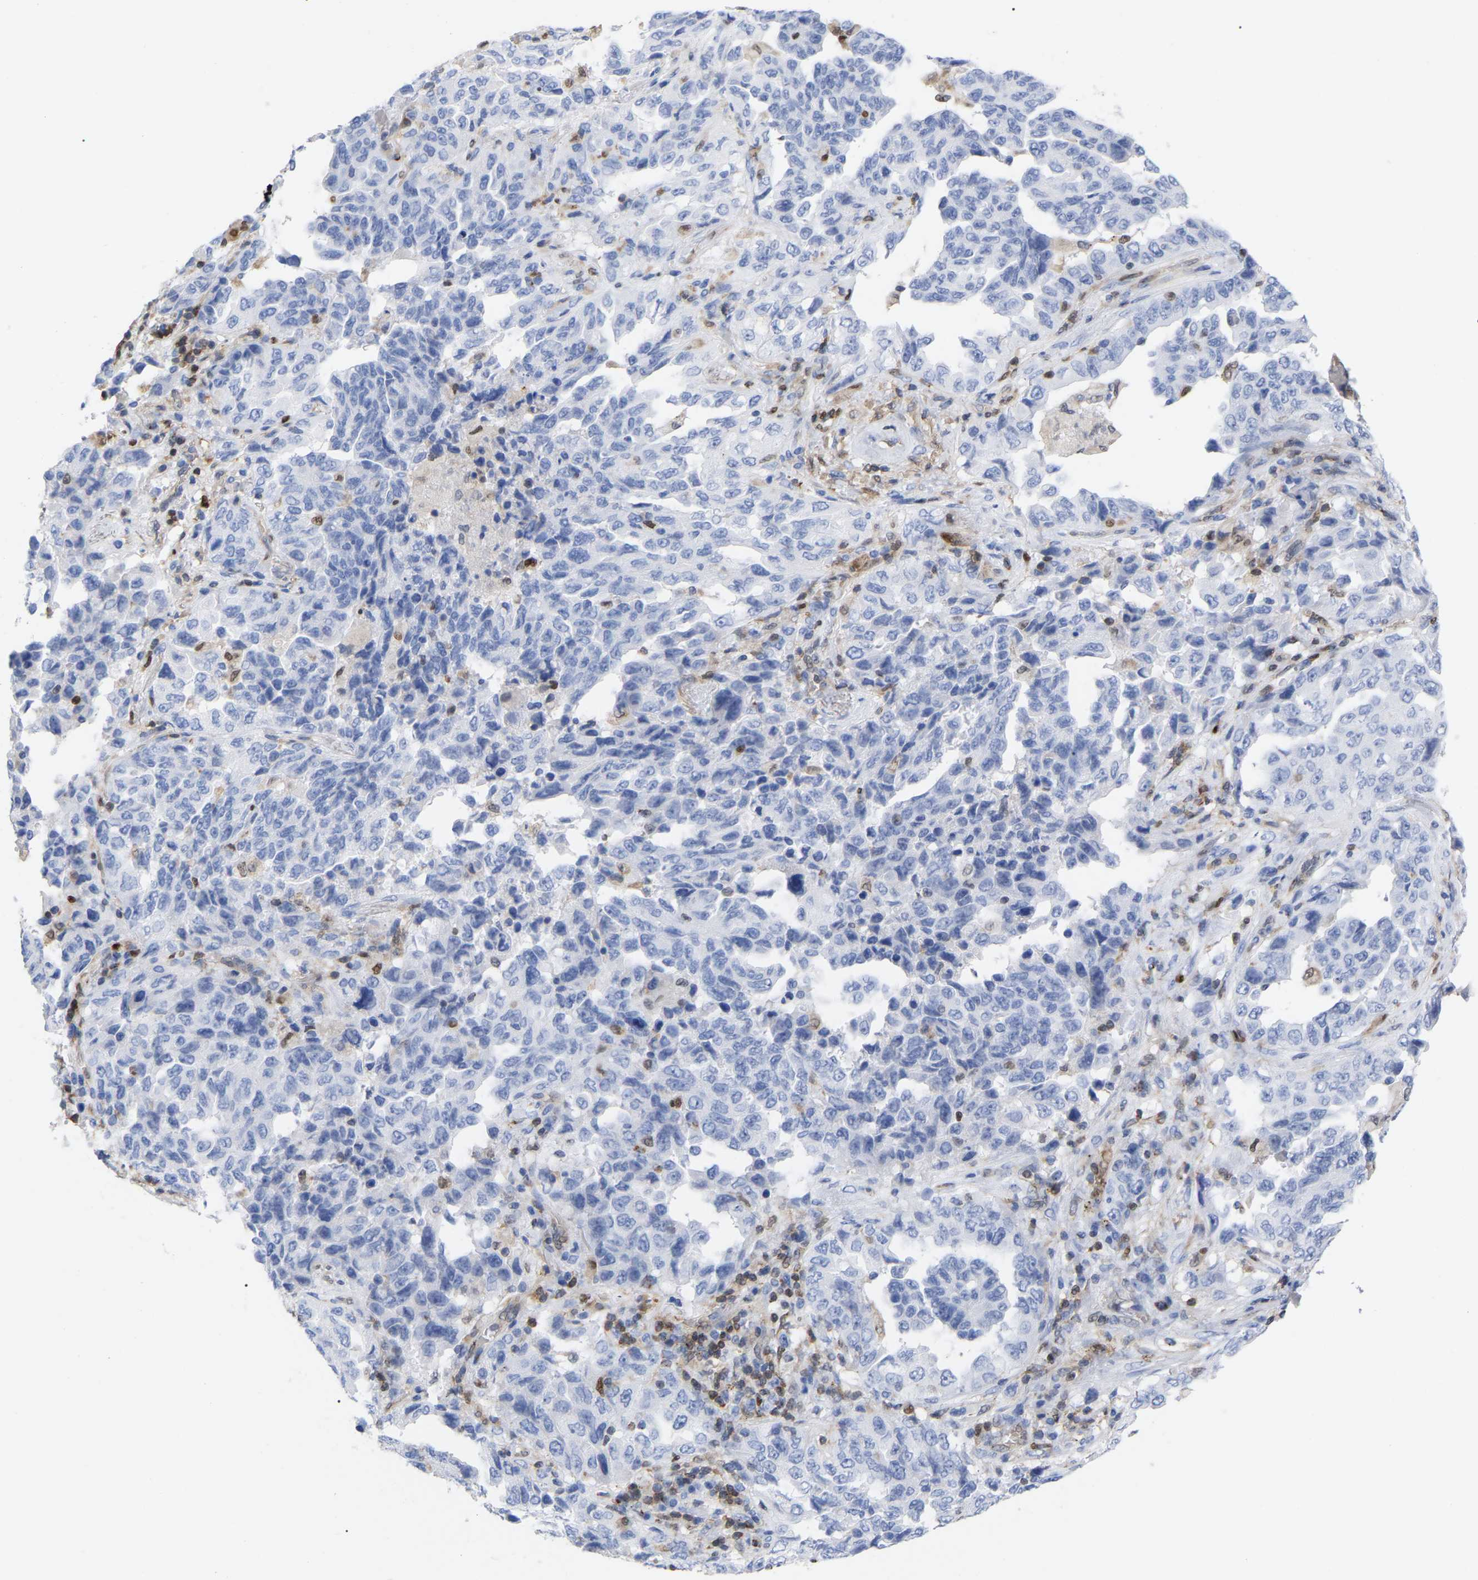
{"staining": {"intensity": "negative", "quantity": "none", "location": "none"}, "tissue": "lung cancer", "cell_type": "Tumor cells", "image_type": "cancer", "snomed": [{"axis": "morphology", "description": "Adenocarcinoma, NOS"}, {"axis": "topography", "description": "Lung"}], "caption": "A histopathology image of lung adenocarcinoma stained for a protein exhibits no brown staining in tumor cells.", "gene": "GIMAP4", "patient": {"sex": "female", "age": 51}}